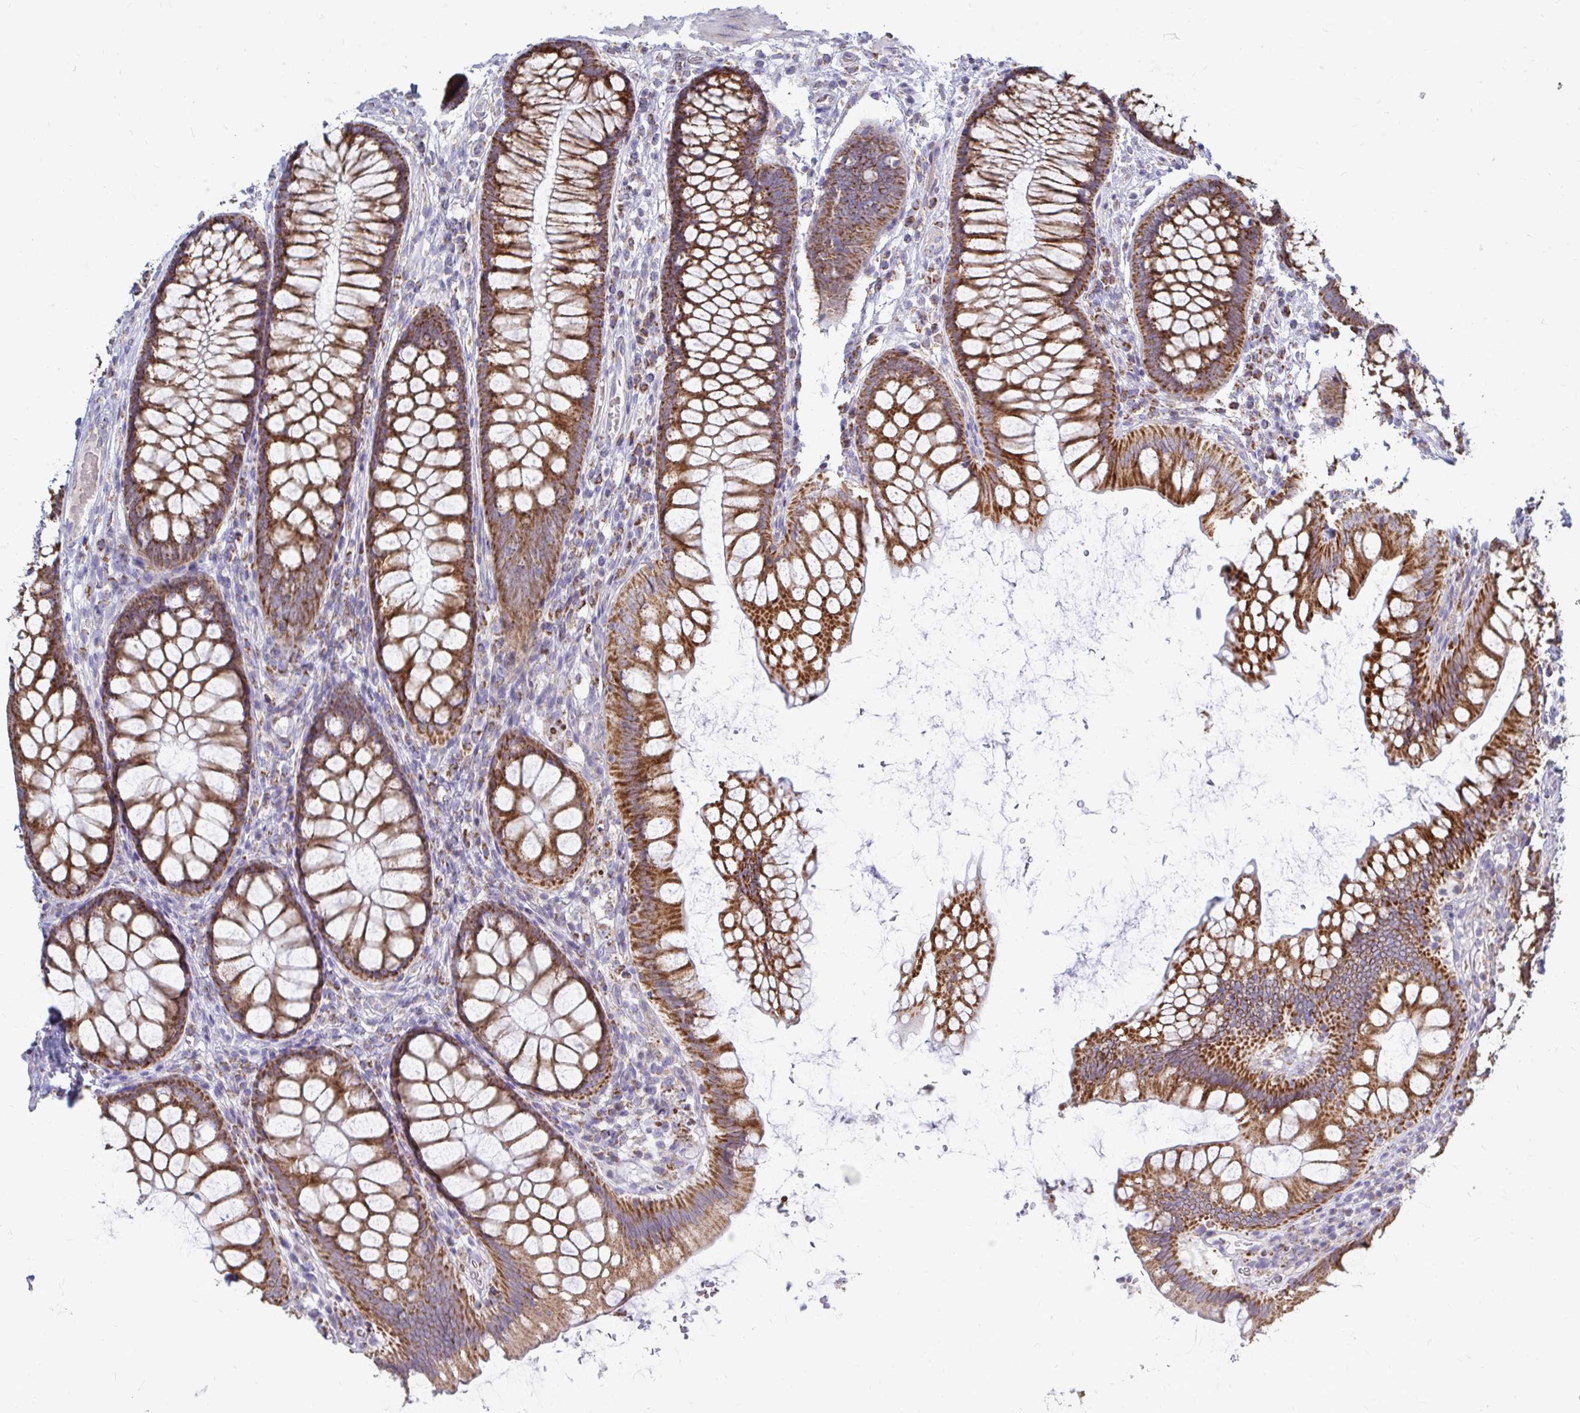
{"staining": {"intensity": "negative", "quantity": "none", "location": "none"}, "tissue": "colon", "cell_type": "Endothelial cells", "image_type": "normal", "snomed": [{"axis": "morphology", "description": "Normal tissue, NOS"}, {"axis": "morphology", "description": "Adenoma, NOS"}, {"axis": "topography", "description": "Soft tissue"}, {"axis": "topography", "description": "Colon"}], "caption": "Immunohistochemistry (IHC) photomicrograph of benign human colon stained for a protein (brown), which demonstrates no expression in endothelial cells.", "gene": "OR10R2", "patient": {"sex": "male", "age": 47}}